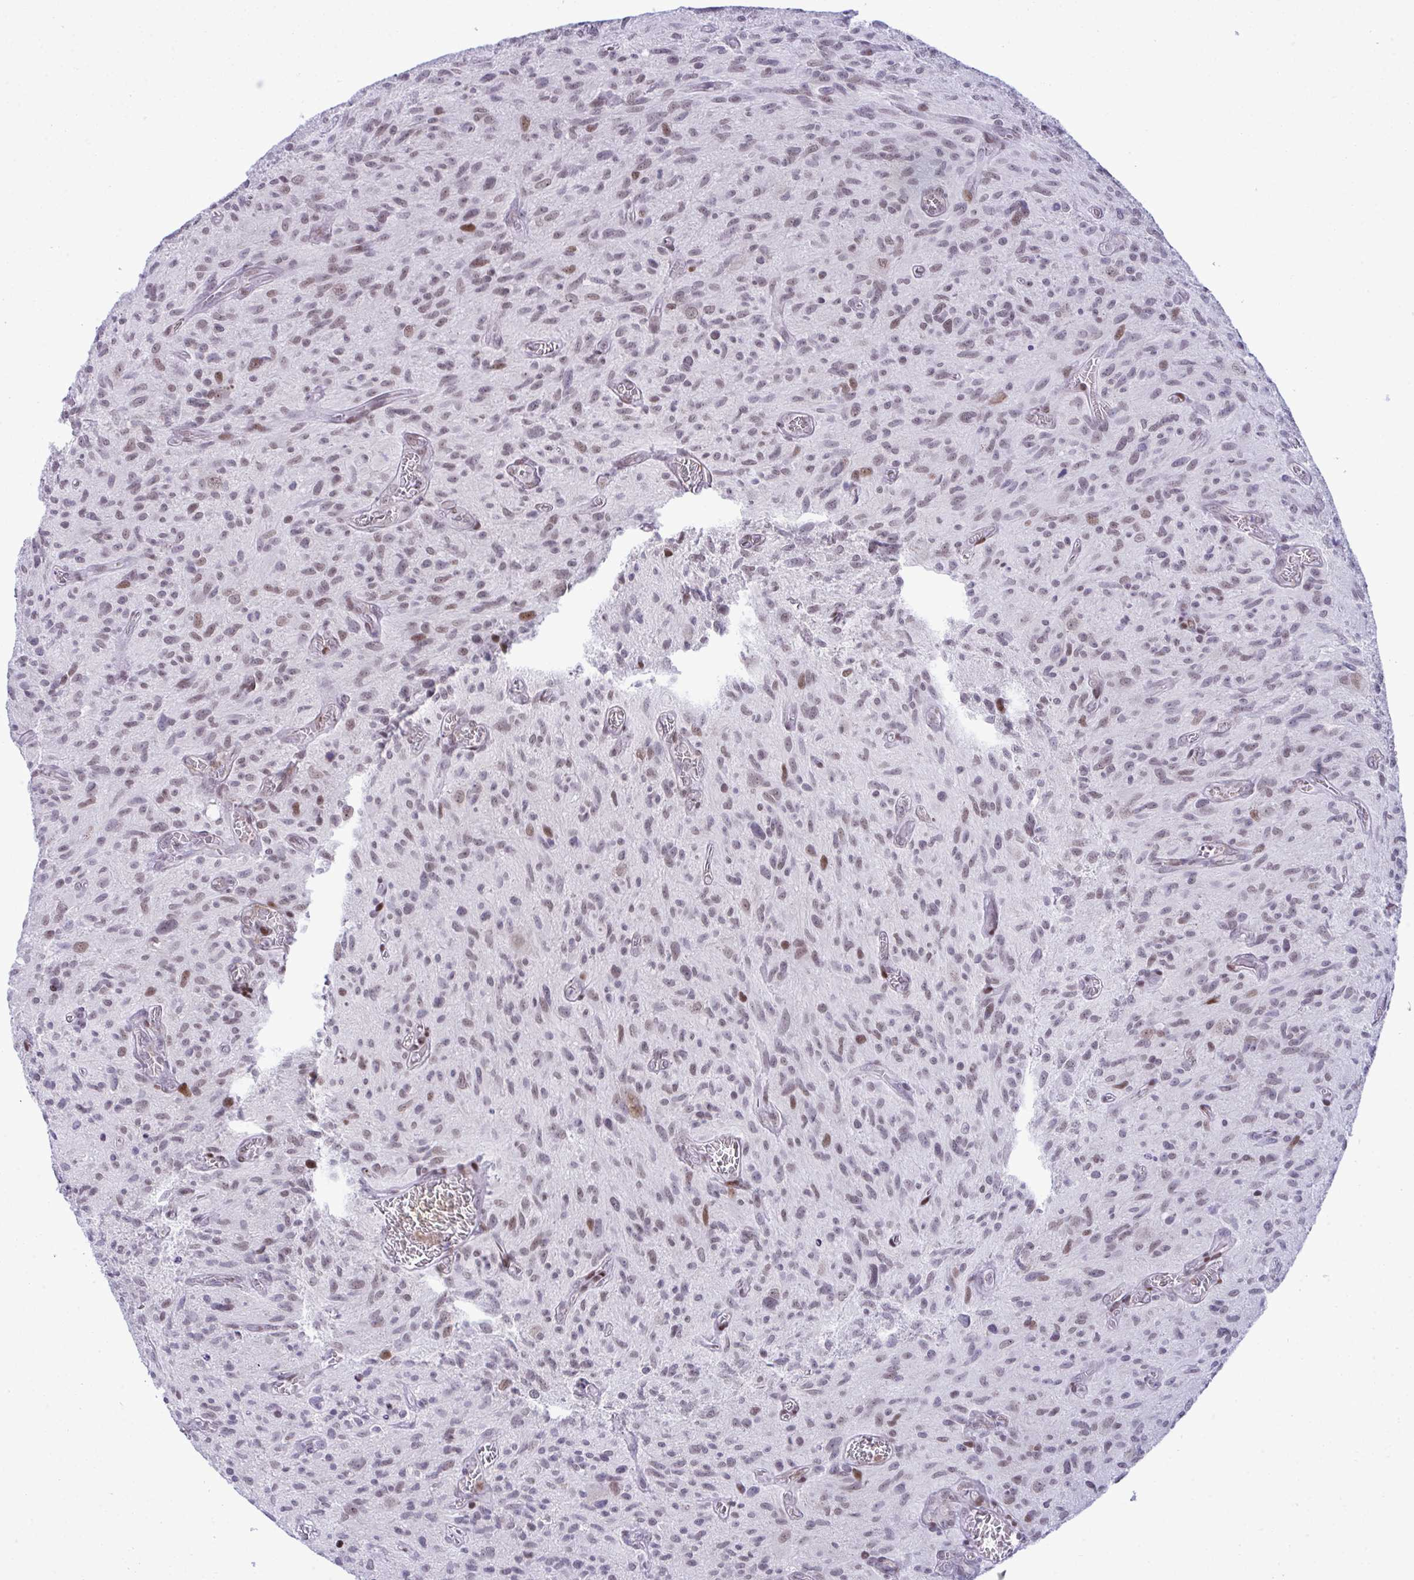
{"staining": {"intensity": "weak", "quantity": "<25%", "location": "nuclear"}, "tissue": "glioma", "cell_type": "Tumor cells", "image_type": "cancer", "snomed": [{"axis": "morphology", "description": "Glioma, malignant, High grade"}, {"axis": "topography", "description": "Brain"}], "caption": "Immunohistochemistry histopathology image of neoplastic tissue: human malignant glioma (high-grade) stained with DAB displays no significant protein positivity in tumor cells.", "gene": "ZFHX3", "patient": {"sex": "male", "age": 75}}